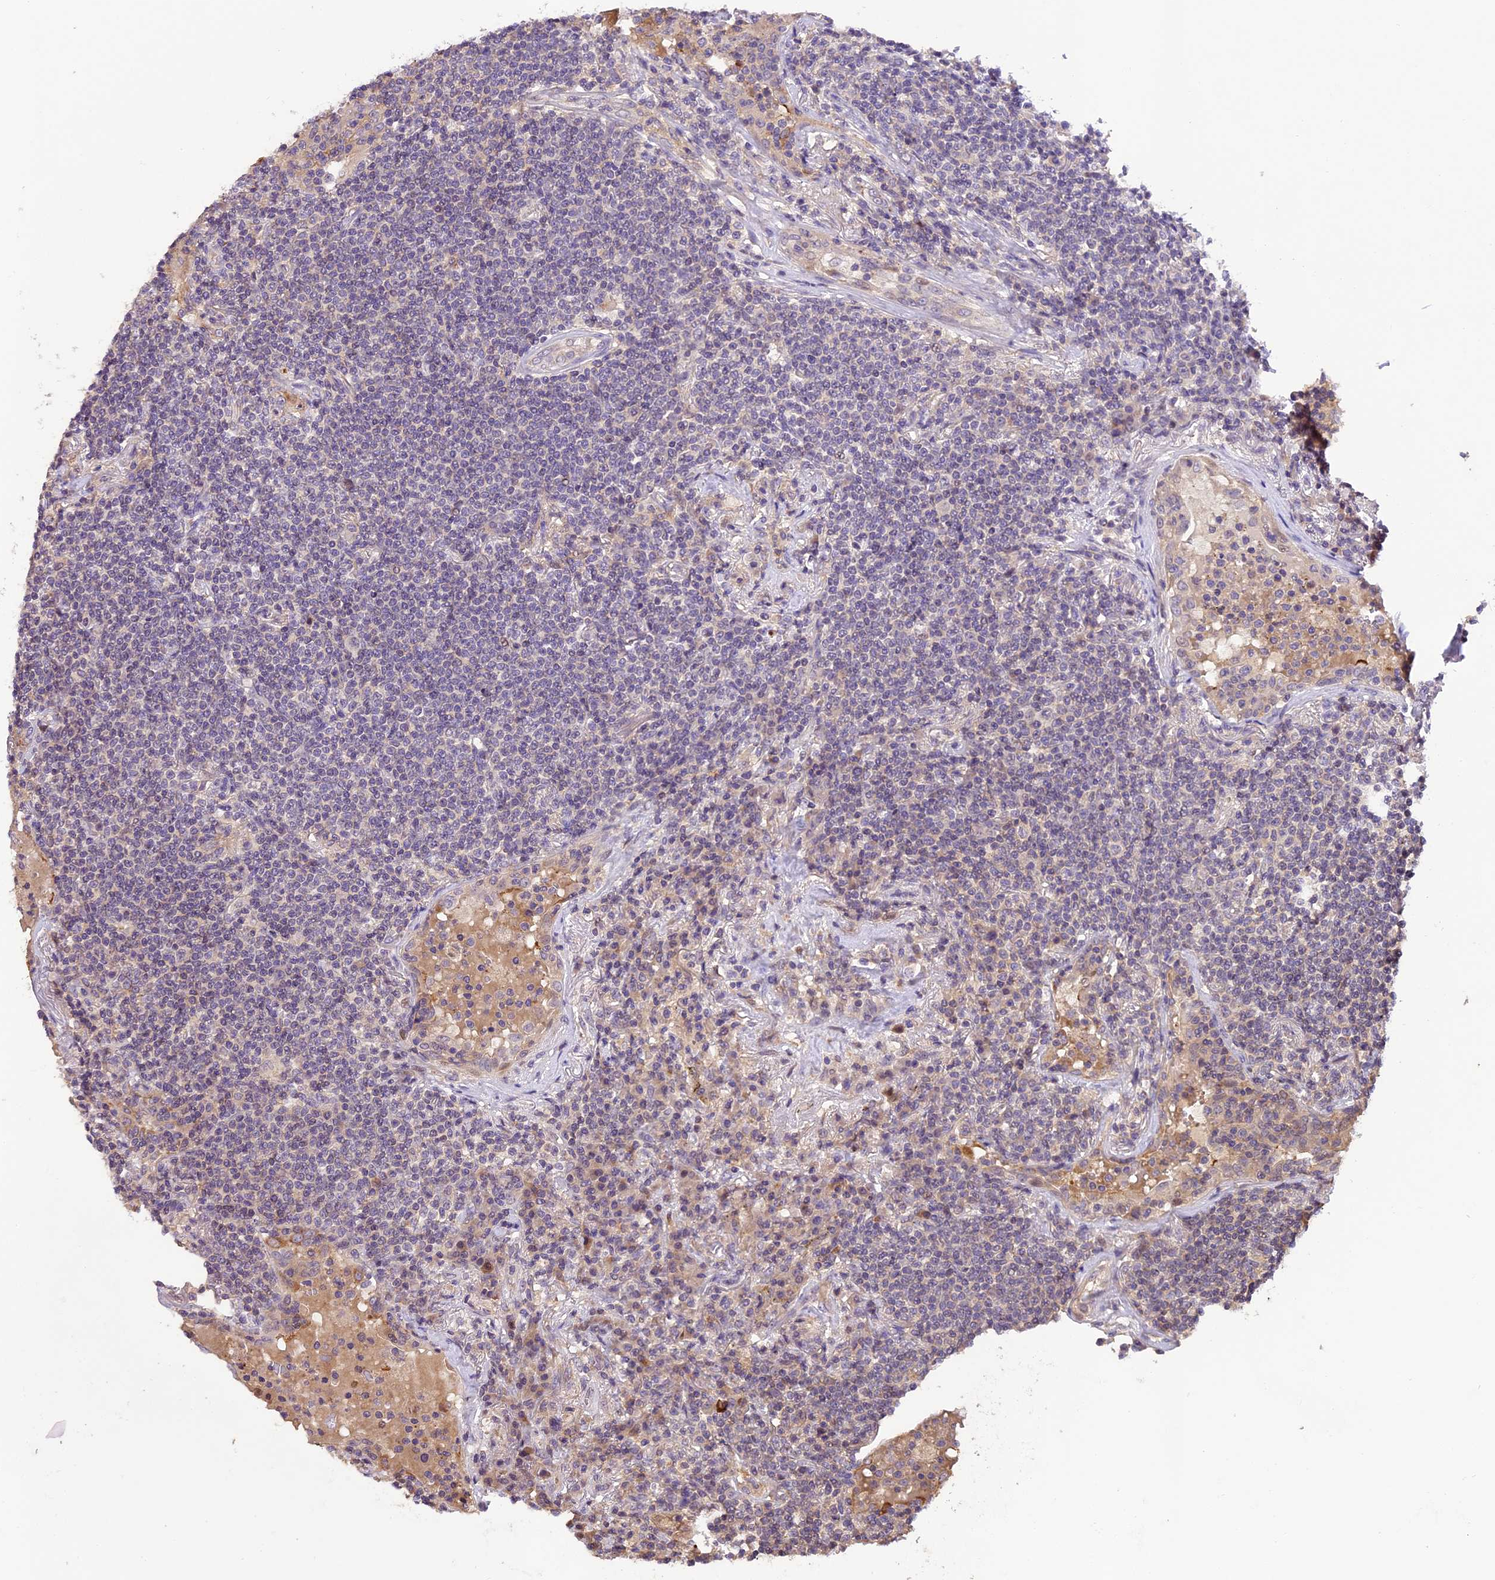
{"staining": {"intensity": "negative", "quantity": "none", "location": "none"}, "tissue": "lymphoma", "cell_type": "Tumor cells", "image_type": "cancer", "snomed": [{"axis": "morphology", "description": "Malignant lymphoma, non-Hodgkin's type, Low grade"}, {"axis": "topography", "description": "Lung"}], "caption": "A histopathology image of lymphoma stained for a protein demonstrates no brown staining in tumor cells.", "gene": "DGKH", "patient": {"sex": "female", "age": 71}}